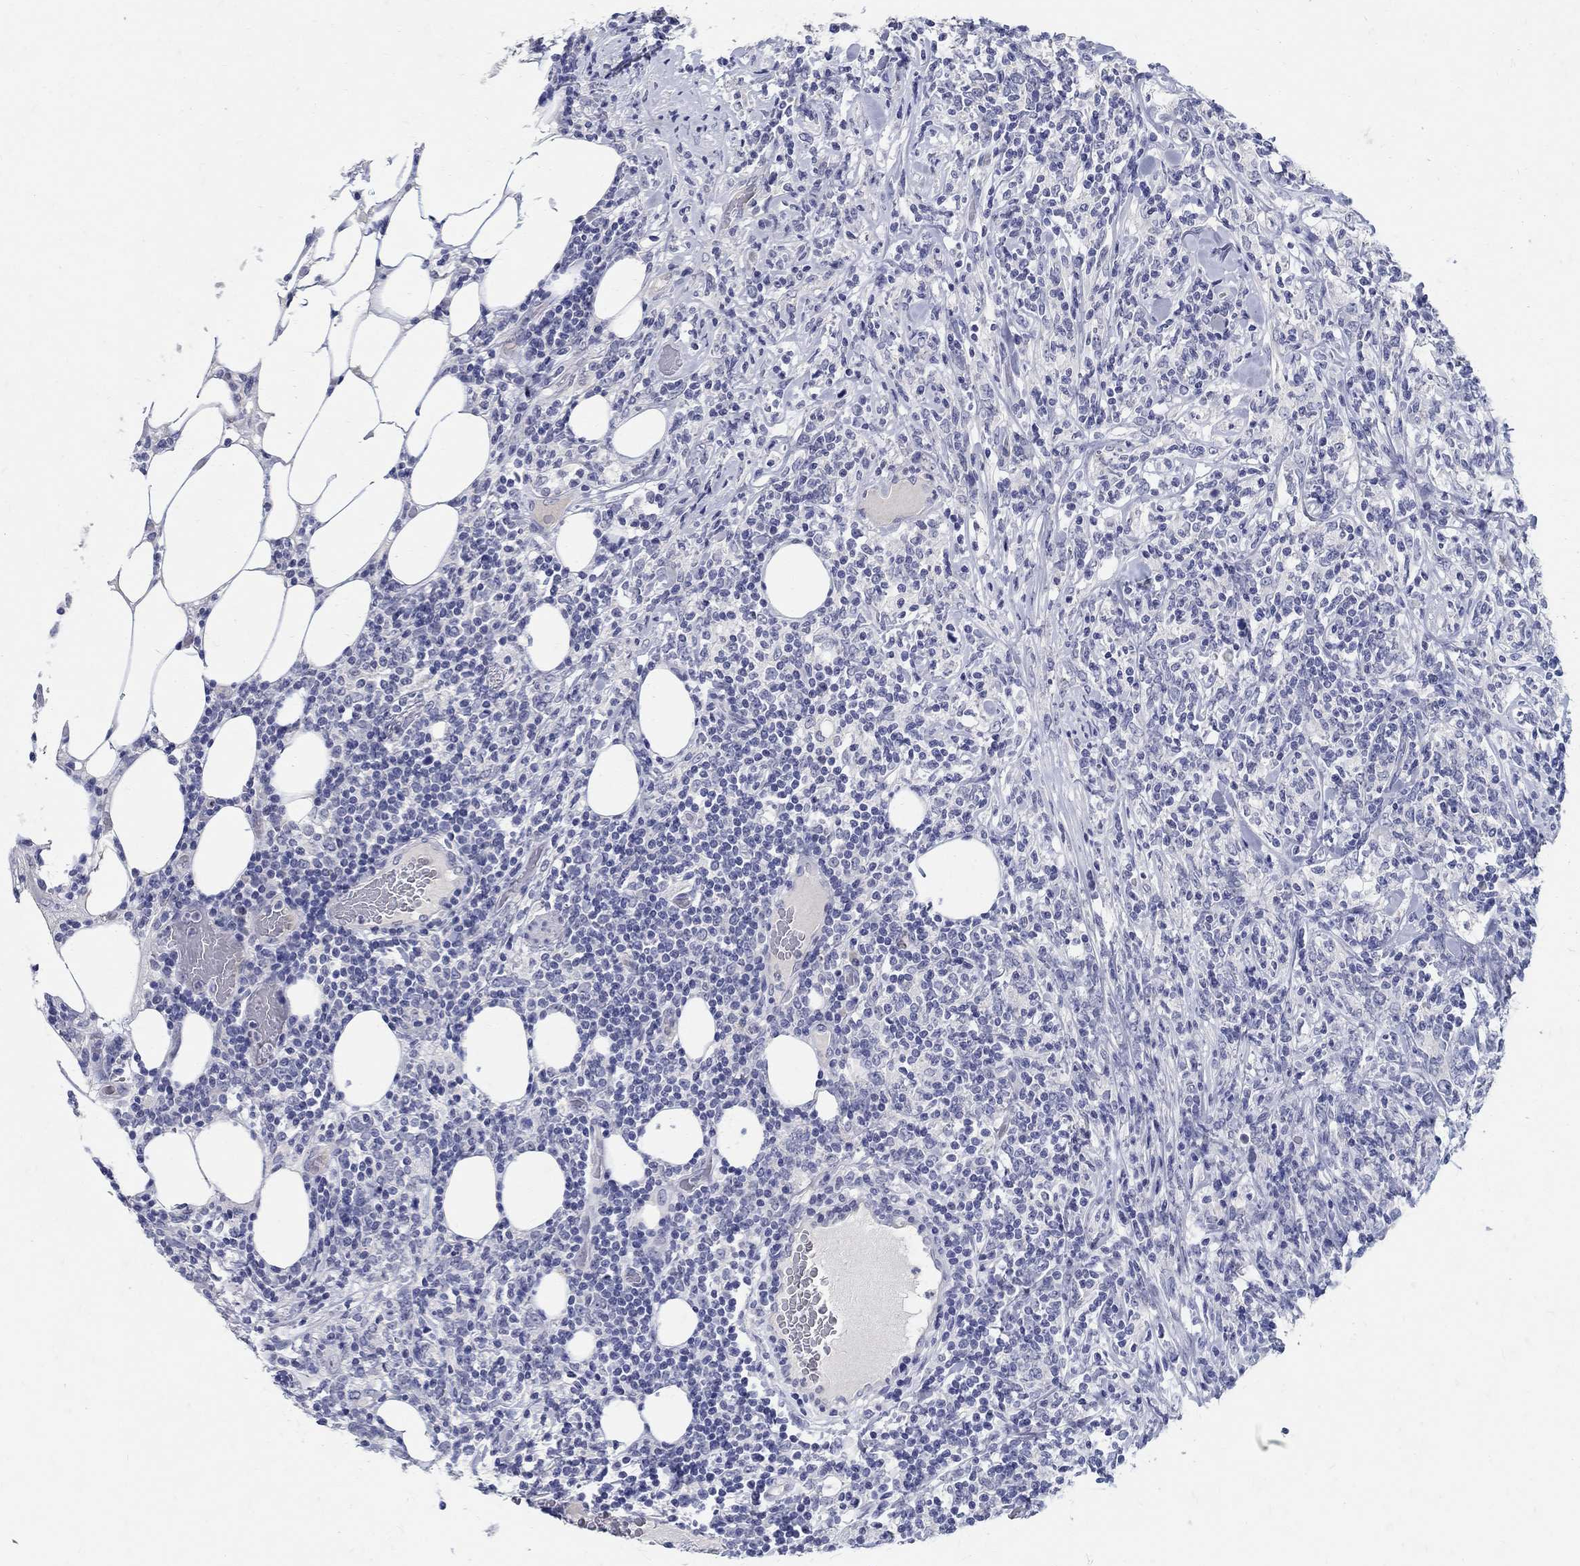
{"staining": {"intensity": "negative", "quantity": "none", "location": "none"}, "tissue": "lymphoma", "cell_type": "Tumor cells", "image_type": "cancer", "snomed": [{"axis": "morphology", "description": "Malignant lymphoma, non-Hodgkin's type, High grade"}, {"axis": "topography", "description": "Lymph node"}], "caption": "High magnification brightfield microscopy of lymphoma stained with DAB (3,3'-diaminobenzidine) (brown) and counterstained with hematoxylin (blue): tumor cells show no significant positivity. Brightfield microscopy of immunohistochemistry stained with DAB (3,3'-diaminobenzidine) (brown) and hematoxylin (blue), captured at high magnification.", "gene": "SOX2", "patient": {"sex": "female", "age": 84}}